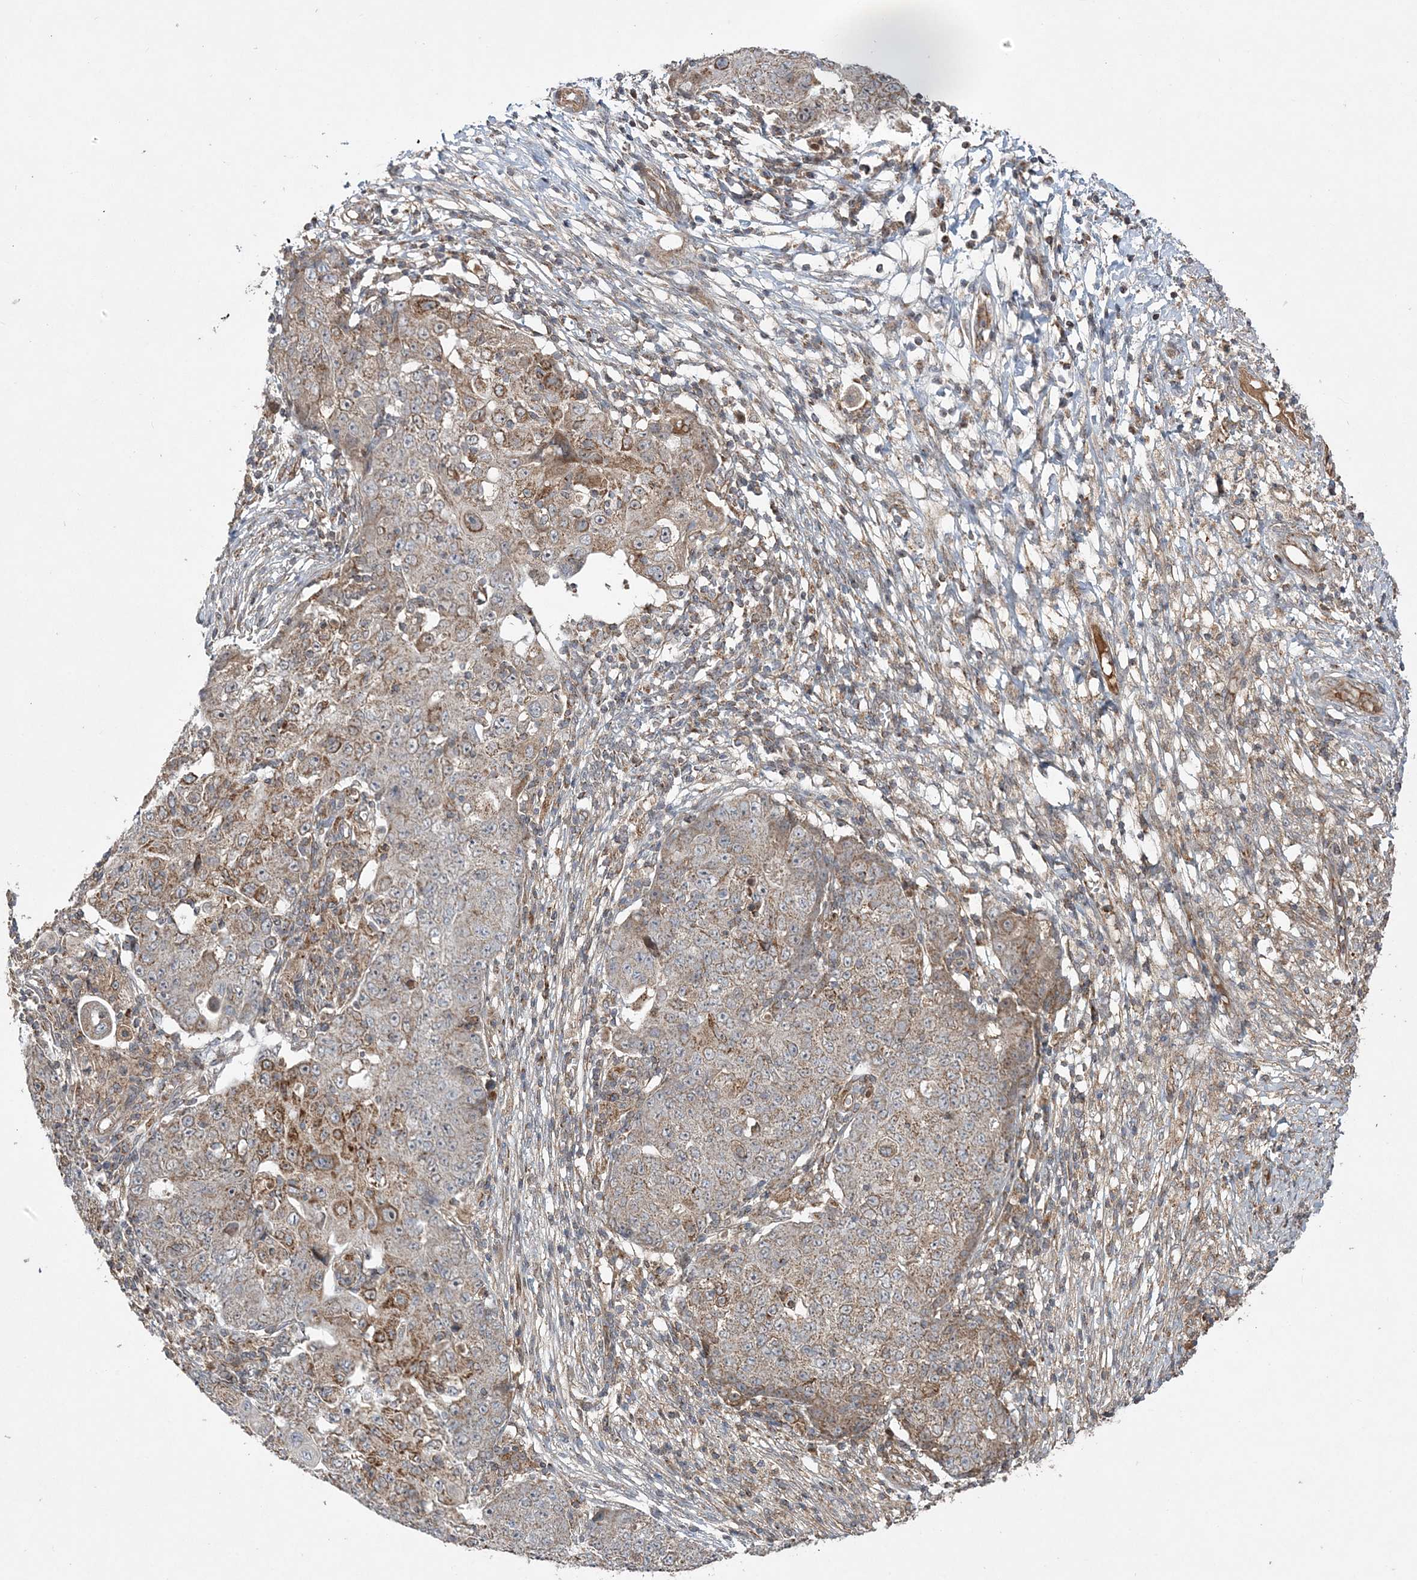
{"staining": {"intensity": "moderate", "quantity": "25%-75%", "location": "cytoplasmic/membranous"}, "tissue": "ovarian cancer", "cell_type": "Tumor cells", "image_type": "cancer", "snomed": [{"axis": "morphology", "description": "Carcinoma, endometroid"}, {"axis": "topography", "description": "Ovary"}], "caption": "Ovarian endometroid carcinoma was stained to show a protein in brown. There is medium levels of moderate cytoplasmic/membranous expression in about 25%-75% of tumor cells. (Brightfield microscopy of DAB IHC at high magnification).", "gene": "SCLT1", "patient": {"sex": "female", "age": 42}}